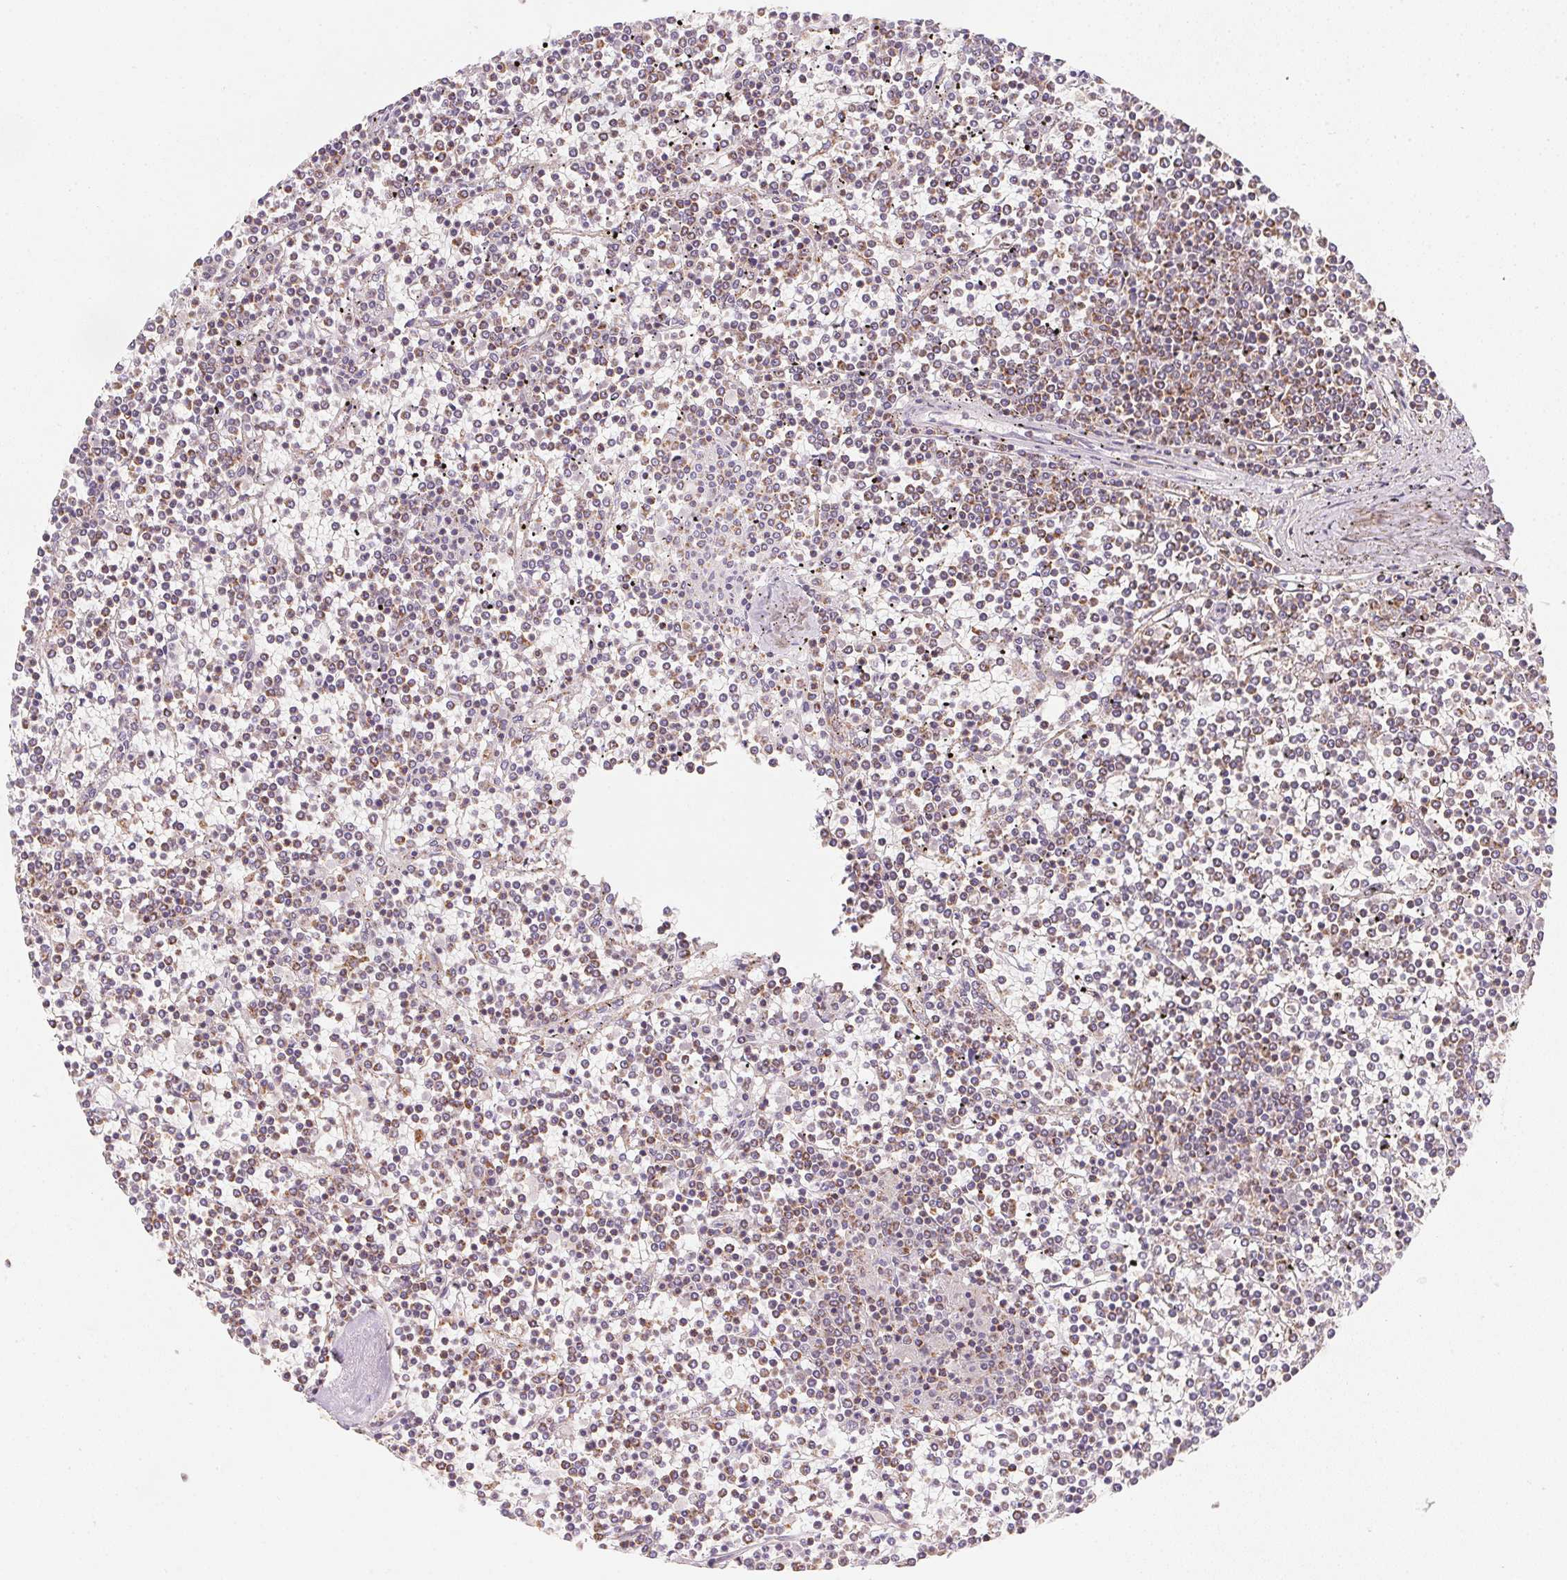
{"staining": {"intensity": "weak", "quantity": "<25%", "location": "cytoplasmic/membranous"}, "tissue": "lymphoma", "cell_type": "Tumor cells", "image_type": "cancer", "snomed": [{"axis": "morphology", "description": "Malignant lymphoma, non-Hodgkin's type, Low grade"}, {"axis": "topography", "description": "Spleen"}], "caption": "Tumor cells are negative for protein expression in human low-grade malignant lymphoma, non-Hodgkin's type. (Brightfield microscopy of DAB (3,3'-diaminobenzidine) immunohistochemistry (IHC) at high magnification).", "gene": "NDUFS6", "patient": {"sex": "female", "age": 19}}